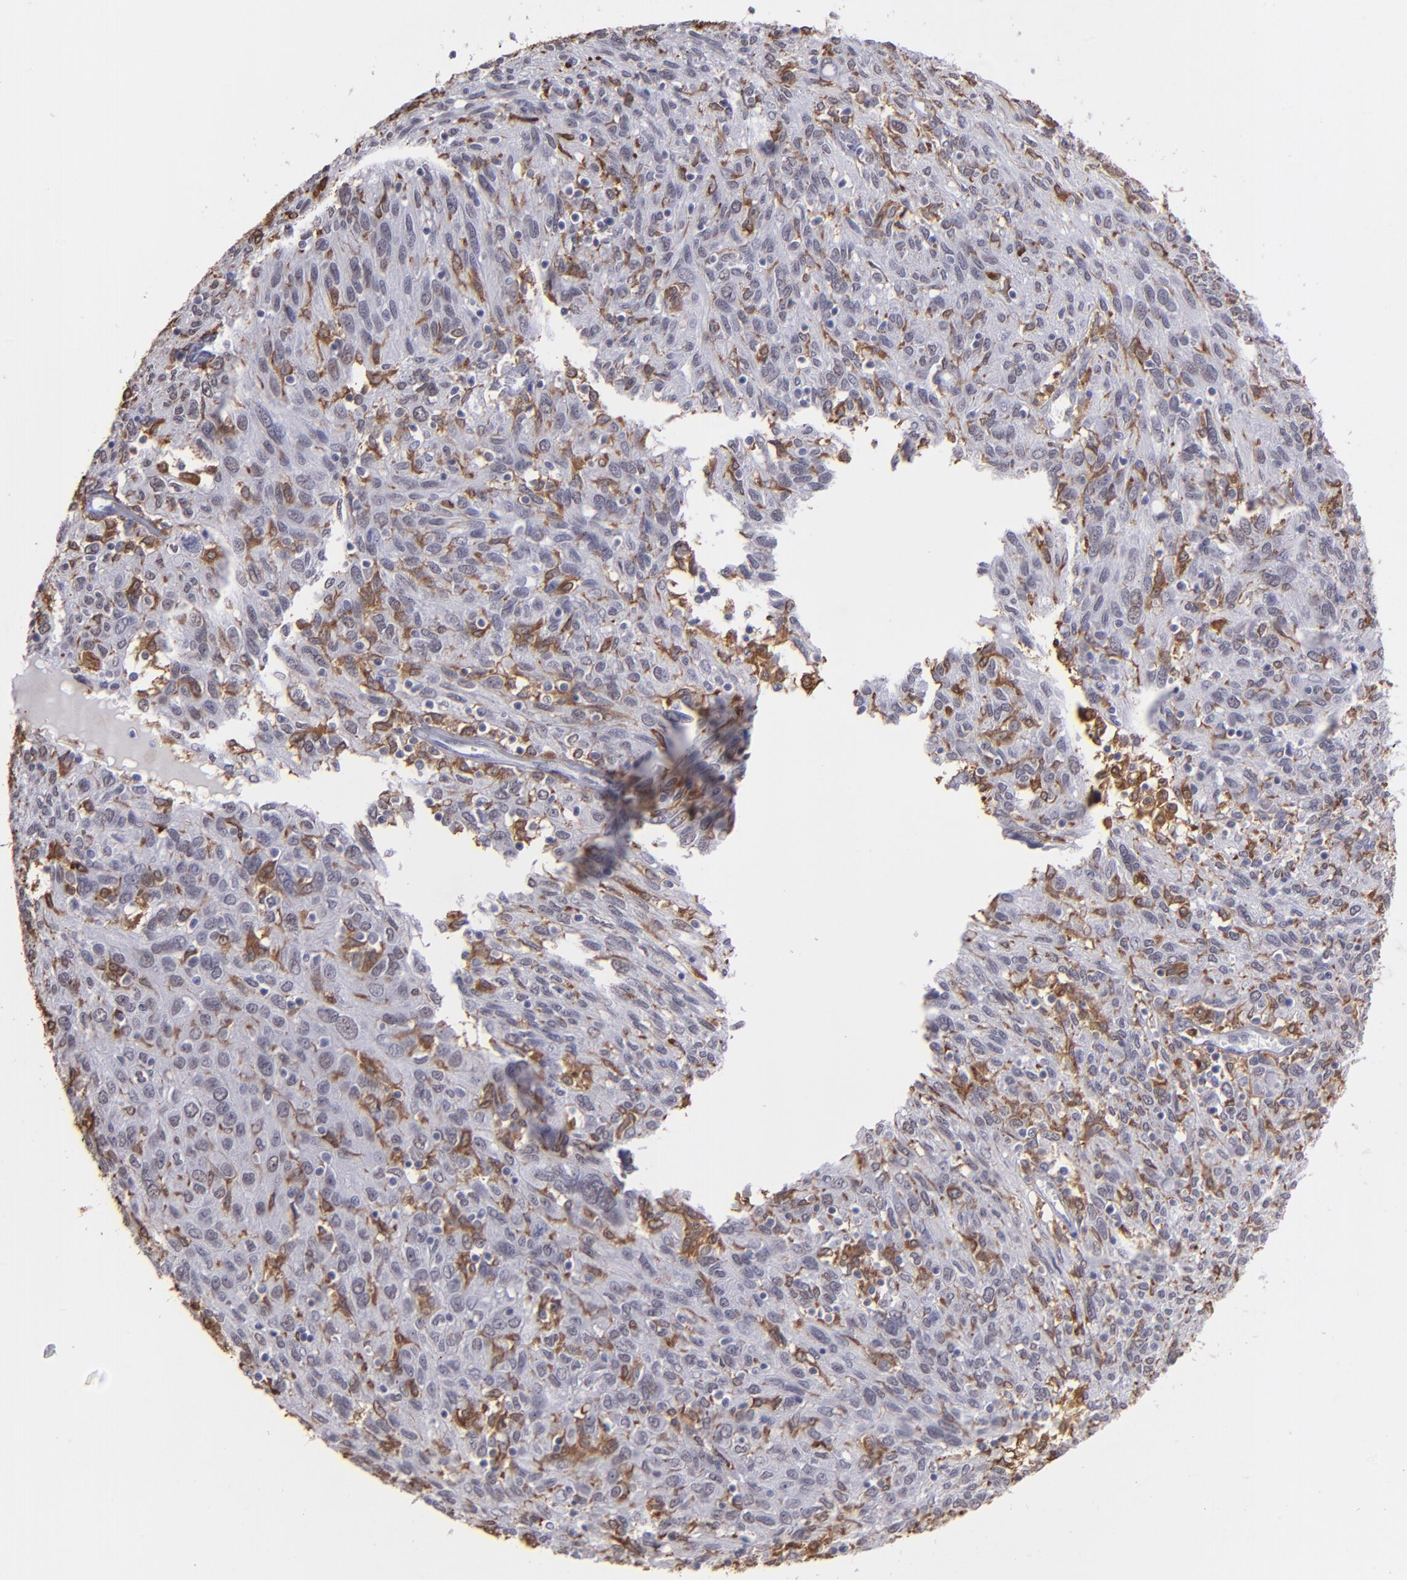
{"staining": {"intensity": "negative", "quantity": "none", "location": "none"}, "tissue": "ovarian cancer", "cell_type": "Tumor cells", "image_type": "cancer", "snomed": [{"axis": "morphology", "description": "Carcinoma, endometroid"}, {"axis": "topography", "description": "Ovary"}], "caption": "Tumor cells show no significant protein expression in ovarian cancer. Nuclei are stained in blue.", "gene": "NCF2", "patient": {"sex": "female", "age": 50}}